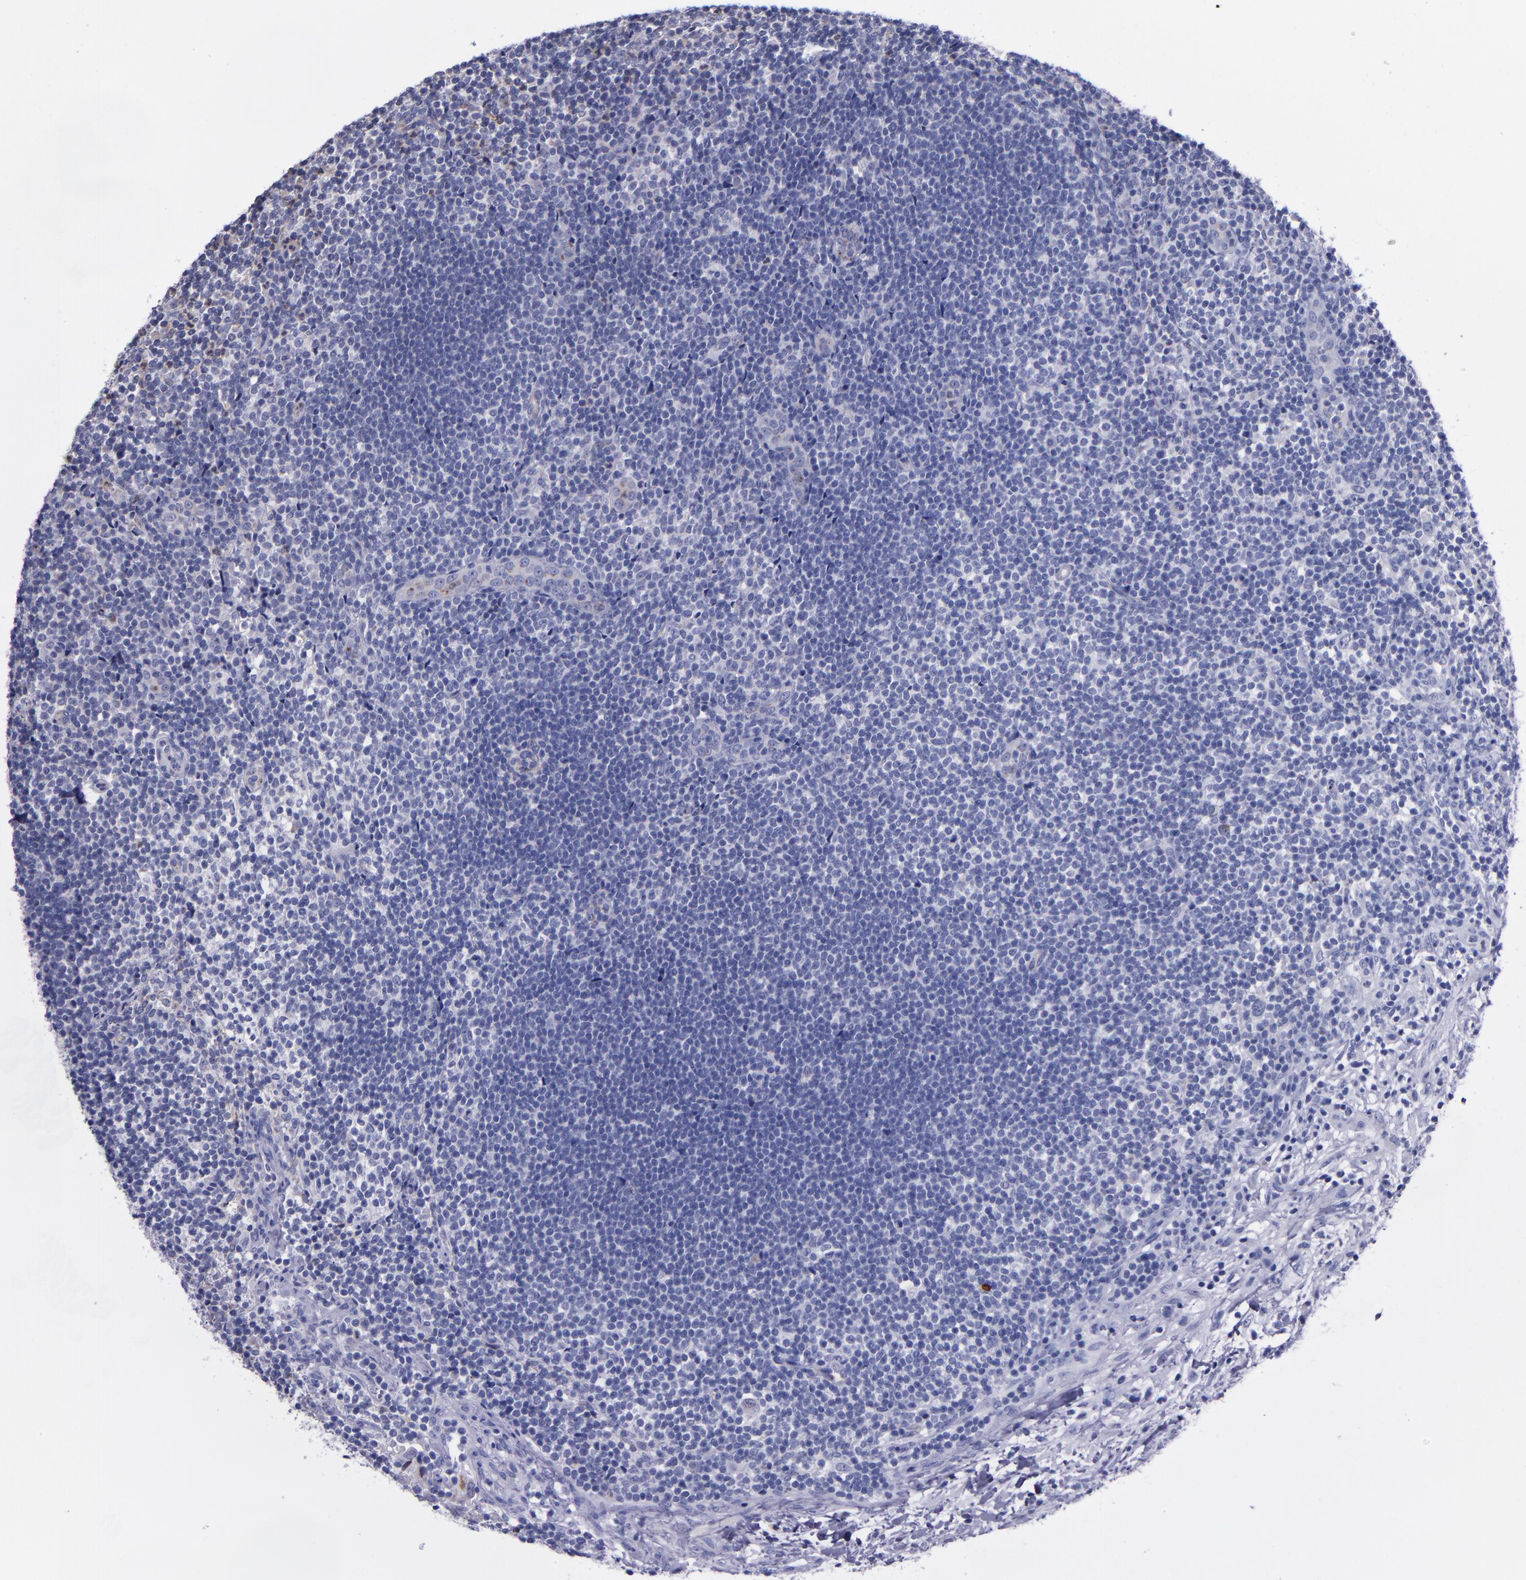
{"staining": {"intensity": "negative", "quantity": "none", "location": "none"}, "tissue": "lymphoma", "cell_type": "Tumor cells", "image_type": "cancer", "snomed": [{"axis": "morphology", "description": "Malignant lymphoma, non-Hodgkin's type, Low grade"}, {"axis": "topography", "description": "Lymph node"}], "caption": "Immunohistochemistry micrograph of neoplastic tissue: human low-grade malignant lymphoma, non-Hodgkin's type stained with DAB displays no significant protein expression in tumor cells.", "gene": "RAB41", "patient": {"sex": "female", "age": 76}}